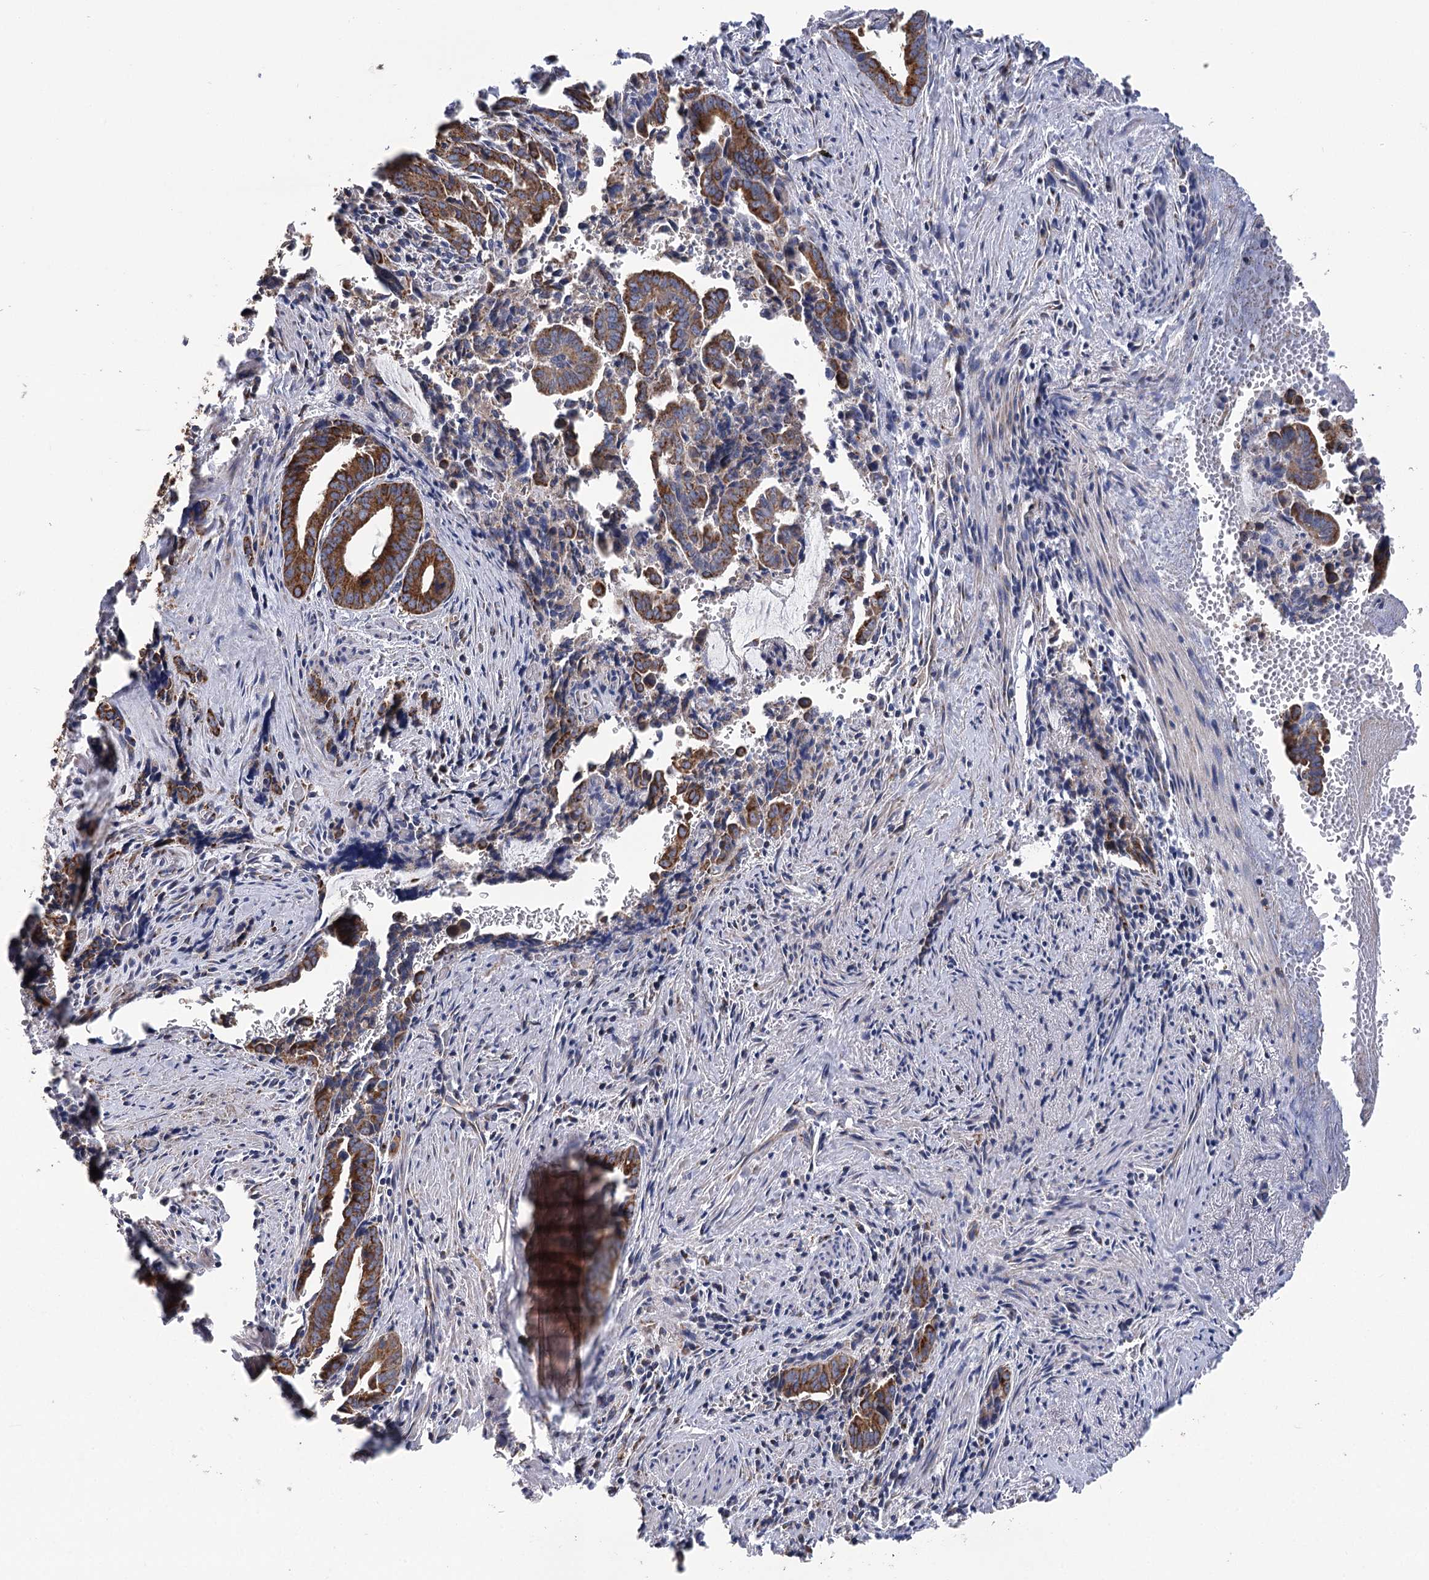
{"staining": {"intensity": "strong", "quantity": ">75%", "location": "cytoplasmic/membranous"}, "tissue": "pancreatic cancer", "cell_type": "Tumor cells", "image_type": "cancer", "snomed": [{"axis": "morphology", "description": "Adenocarcinoma, NOS"}, {"axis": "topography", "description": "Pancreas"}], "caption": "Pancreatic cancer tissue reveals strong cytoplasmic/membranous staining in approximately >75% of tumor cells, visualized by immunohistochemistry.", "gene": "CCDC73", "patient": {"sex": "female", "age": 63}}